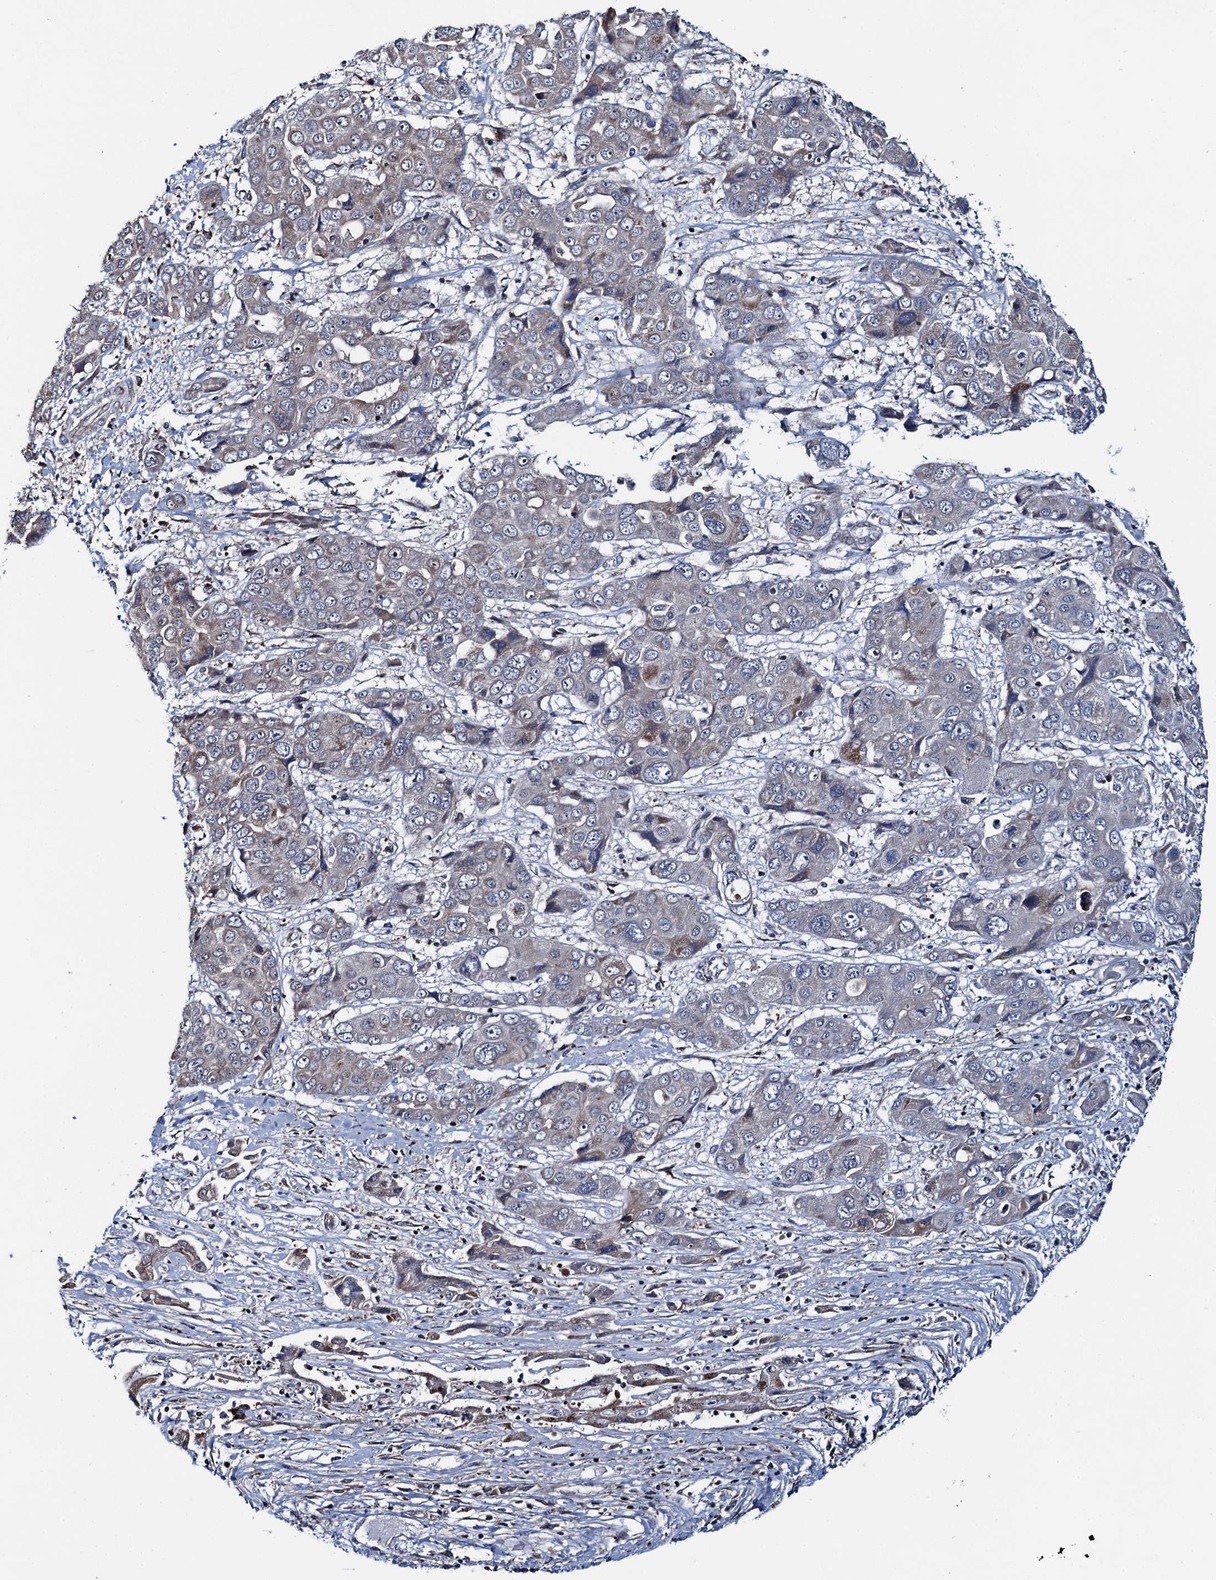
{"staining": {"intensity": "negative", "quantity": "none", "location": "none"}, "tissue": "liver cancer", "cell_type": "Tumor cells", "image_type": "cancer", "snomed": [{"axis": "morphology", "description": "Cholangiocarcinoma"}, {"axis": "topography", "description": "Liver"}], "caption": "Liver cancer was stained to show a protein in brown. There is no significant expression in tumor cells.", "gene": "CCDC102A", "patient": {"sex": "male", "age": 67}}